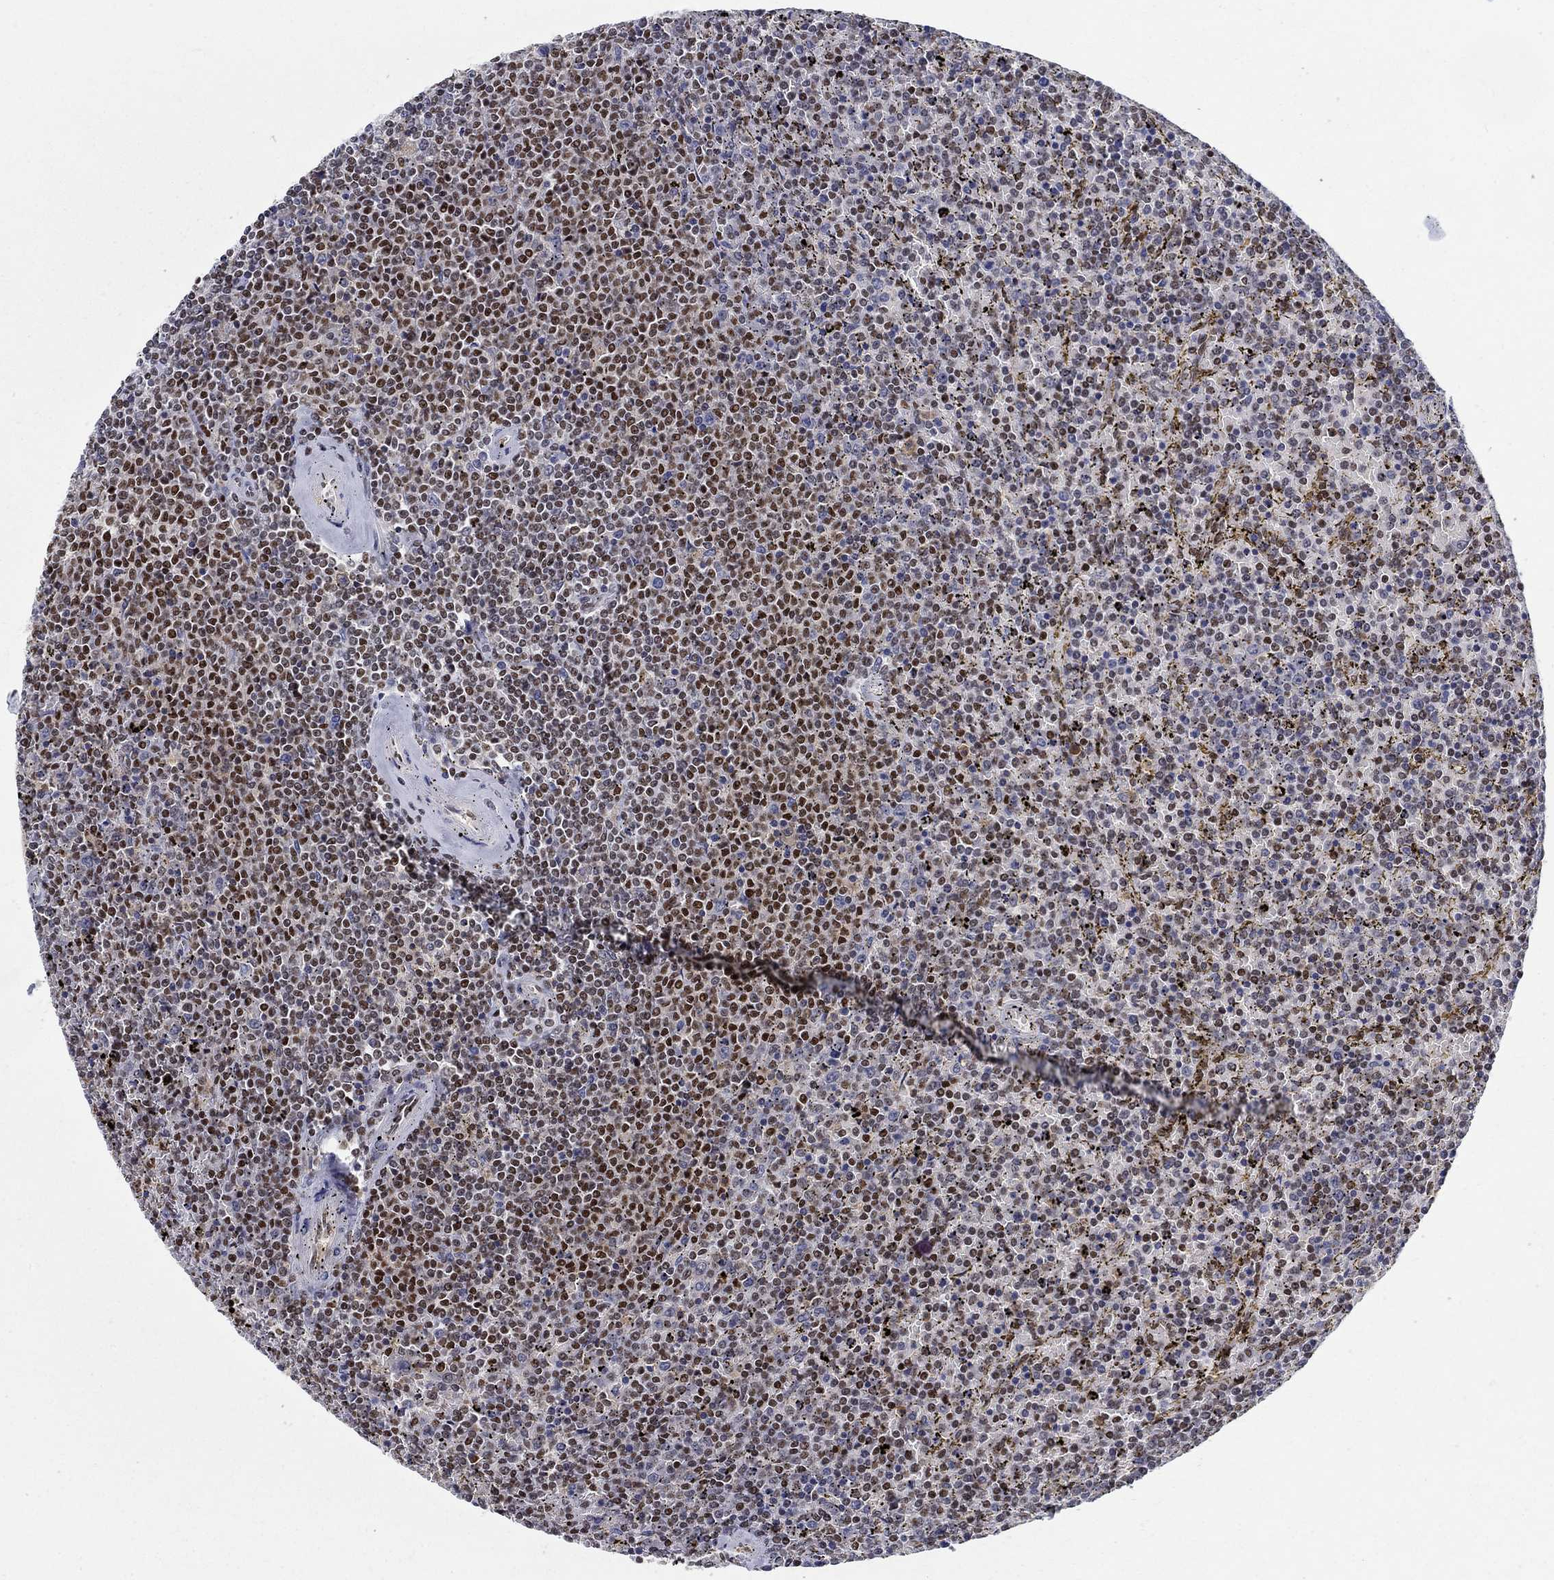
{"staining": {"intensity": "strong", "quantity": "<25%", "location": "nuclear"}, "tissue": "lymphoma", "cell_type": "Tumor cells", "image_type": "cancer", "snomed": [{"axis": "morphology", "description": "Malignant lymphoma, non-Hodgkin's type, Low grade"}, {"axis": "topography", "description": "Spleen"}], "caption": "High-power microscopy captured an immunohistochemistry micrograph of lymphoma, revealing strong nuclear positivity in approximately <25% of tumor cells. The staining was performed using DAB (3,3'-diaminobenzidine), with brown indicating positive protein expression. Nuclei are stained blue with hematoxylin.", "gene": "ZNF594", "patient": {"sex": "female", "age": 77}}